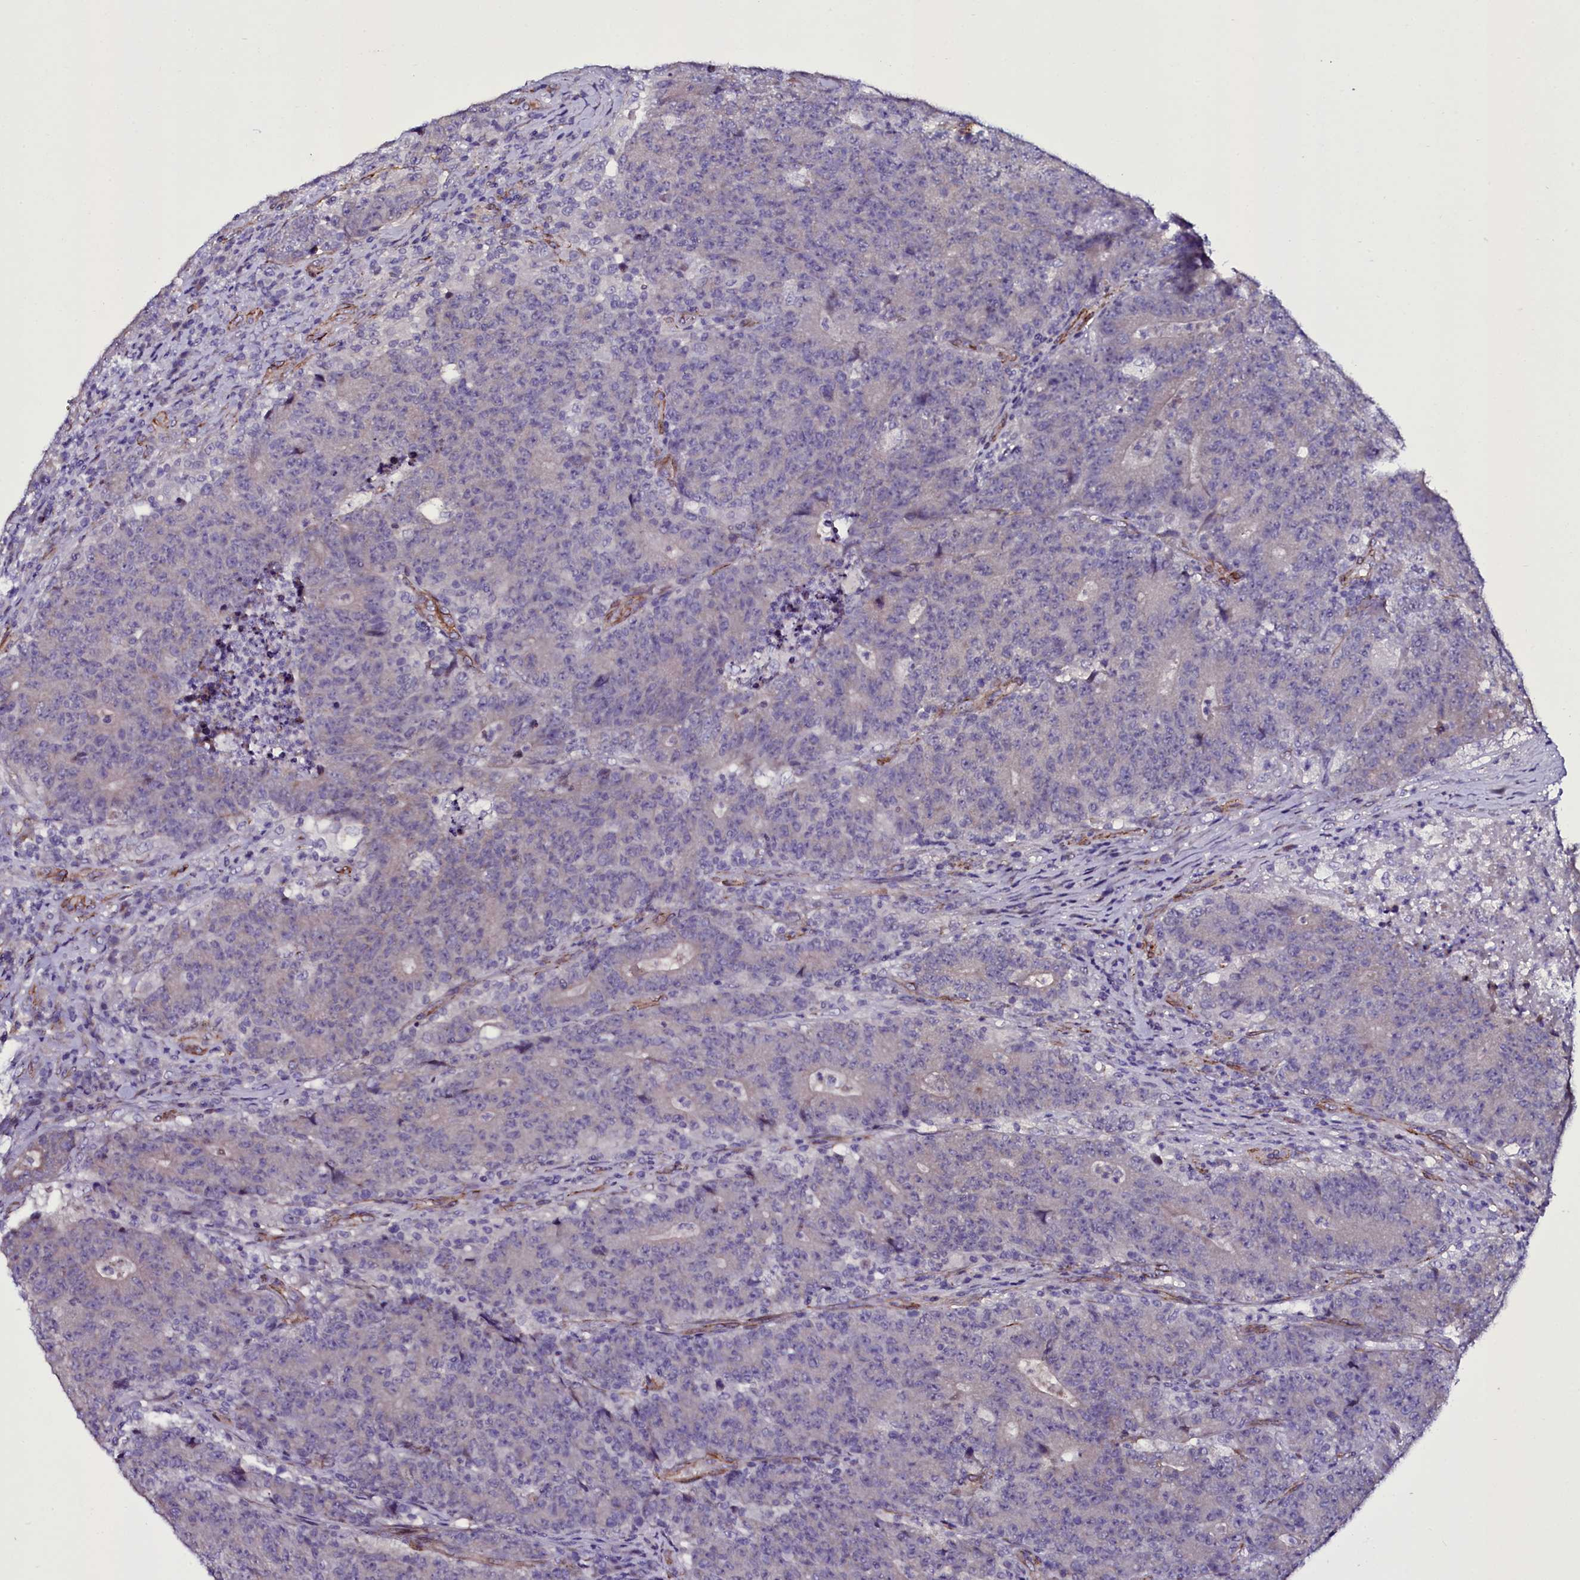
{"staining": {"intensity": "negative", "quantity": "none", "location": "none"}, "tissue": "colorectal cancer", "cell_type": "Tumor cells", "image_type": "cancer", "snomed": [{"axis": "morphology", "description": "Adenocarcinoma, NOS"}, {"axis": "topography", "description": "Colon"}], "caption": "Tumor cells are negative for brown protein staining in colorectal cancer. (Brightfield microscopy of DAB IHC at high magnification).", "gene": "MEX3C", "patient": {"sex": "female", "age": 75}}